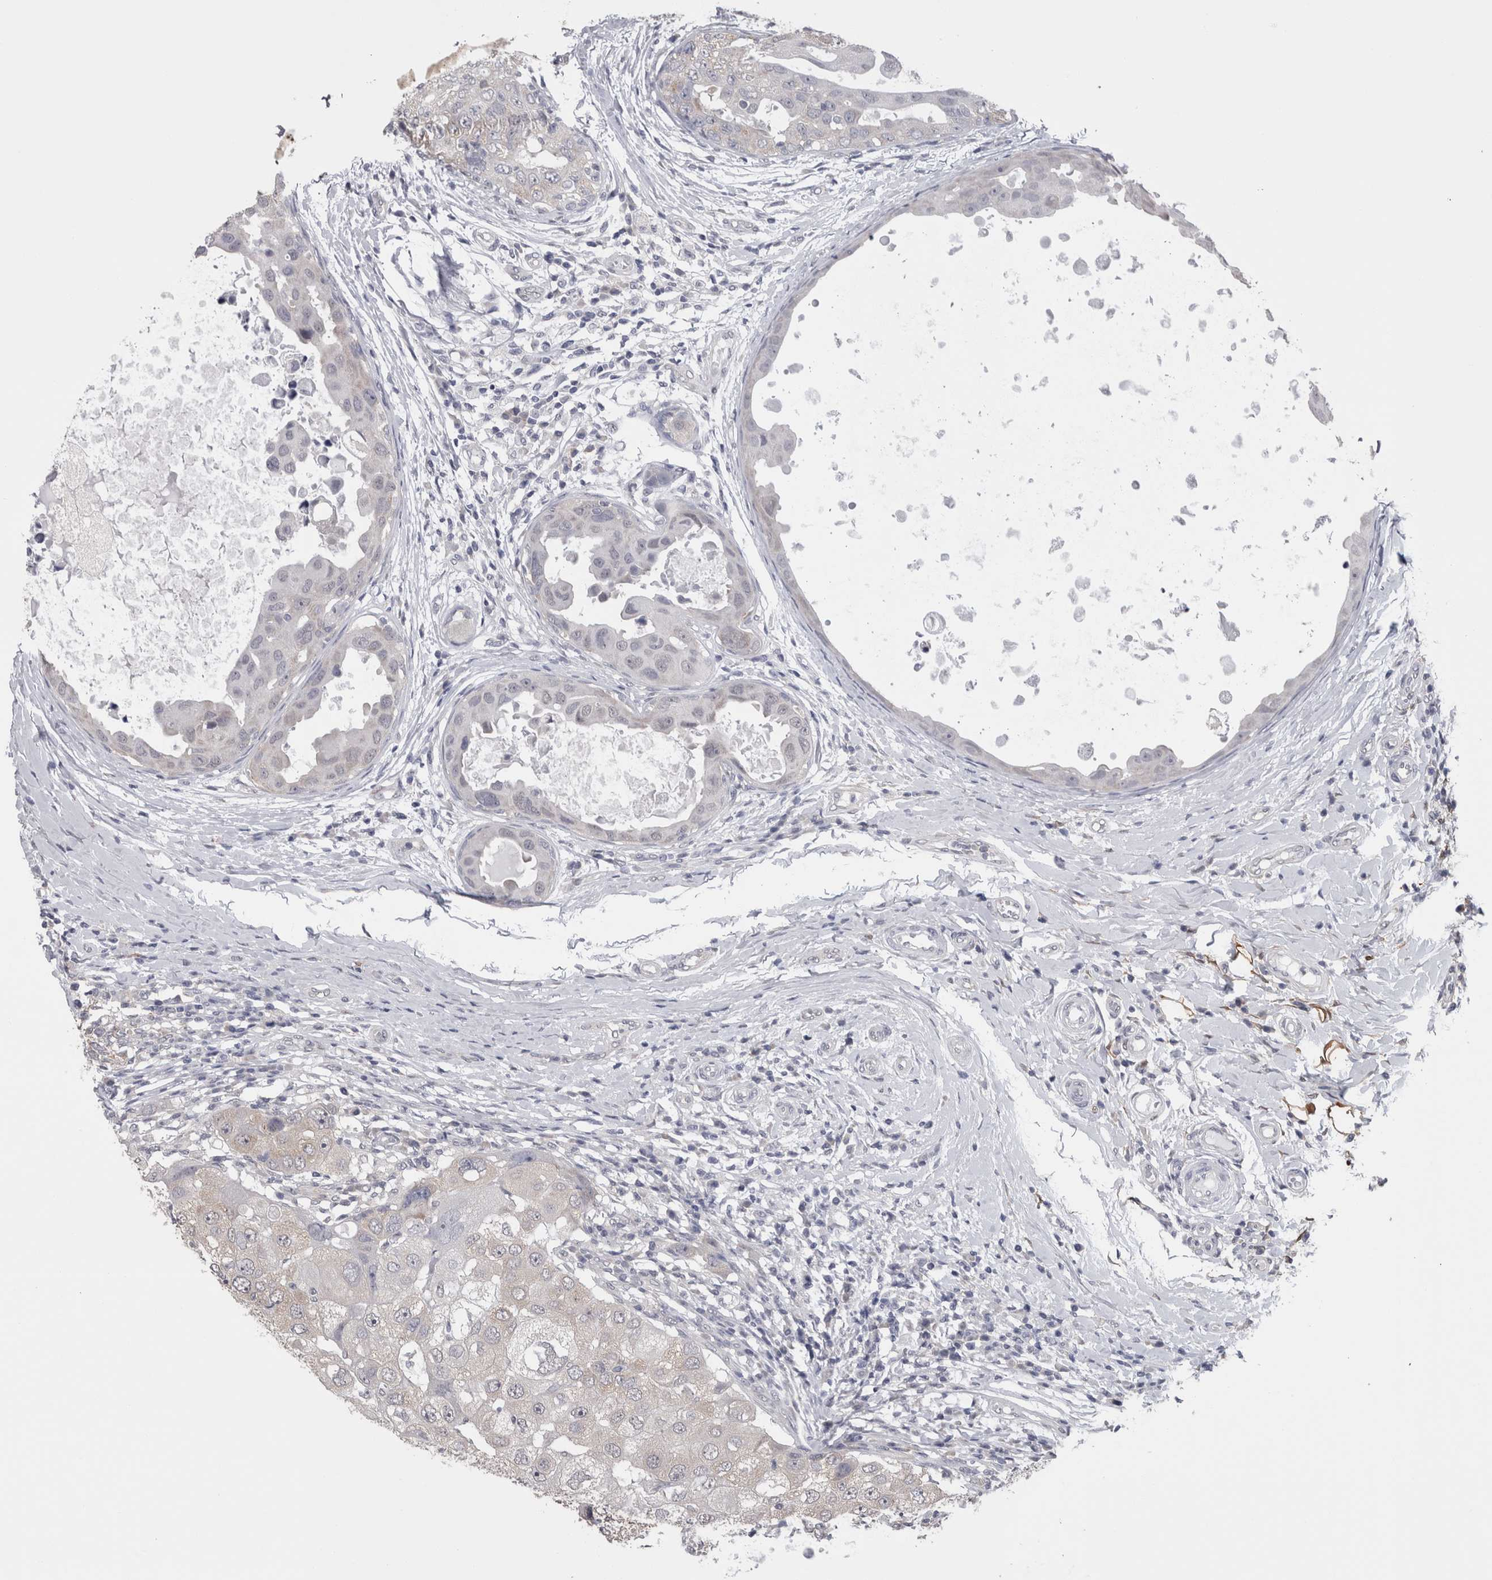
{"staining": {"intensity": "negative", "quantity": "none", "location": "none"}, "tissue": "breast cancer", "cell_type": "Tumor cells", "image_type": "cancer", "snomed": [{"axis": "morphology", "description": "Duct carcinoma"}, {"axis": "topography", "description": "Breast"}], "caption": "Tumor cells are negative for brown protein staining in breast cancer.", "gene": "DDX6", "patient": {"sex": "female", "age": 27}}